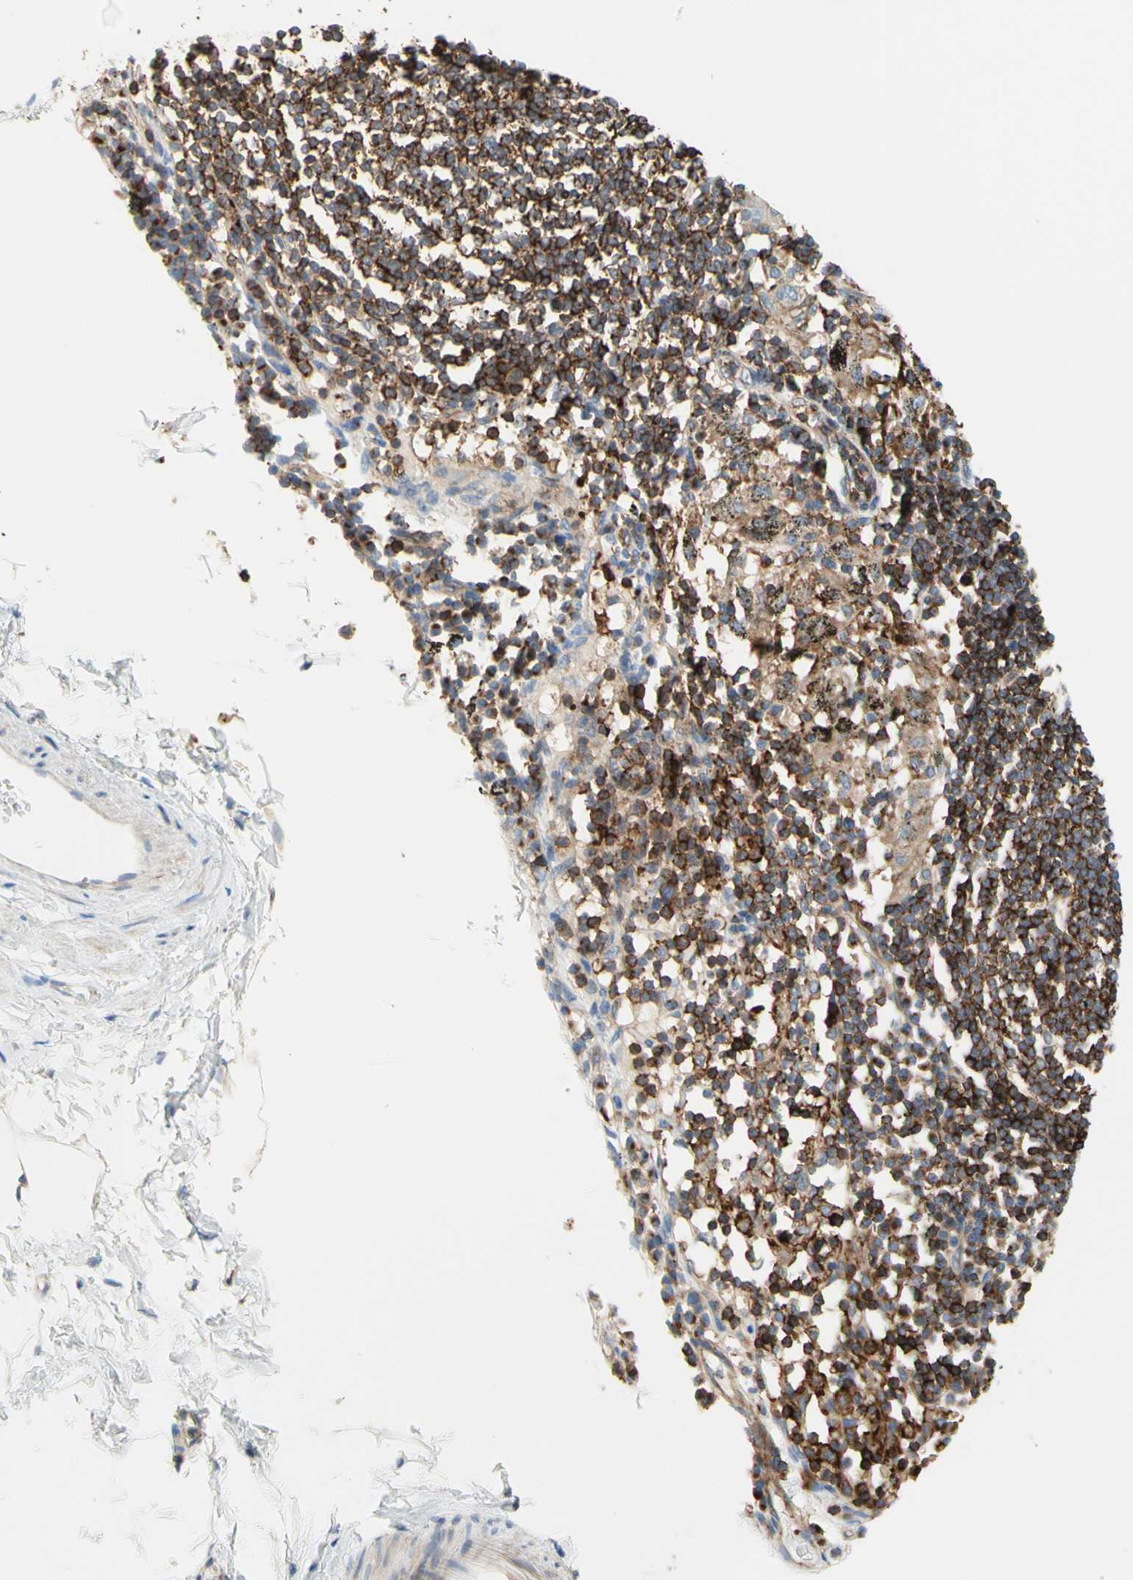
{"staining": {"intensity": "negative", "quantity": "none", "location": "none"}, "tissue": "adipose tissue", "cell_type": "Adipocytes", "image_type": "normal", "snomed": [{"axis": "morphology", "description": "Normal tissue, NOS"}, {"axis": "topography", "description": "Cartilage tissue"}, {"axis": "topography", "description": "Bronchus"}], "caption": "The photomicrograph shows no staining of adipocytes in unremarkable adipose tissue. (DAB immunohistochemistry with hematoxylin counter stain).", "gene": "SEMA4C", "patient": {"sex": "female", "age": 73}}